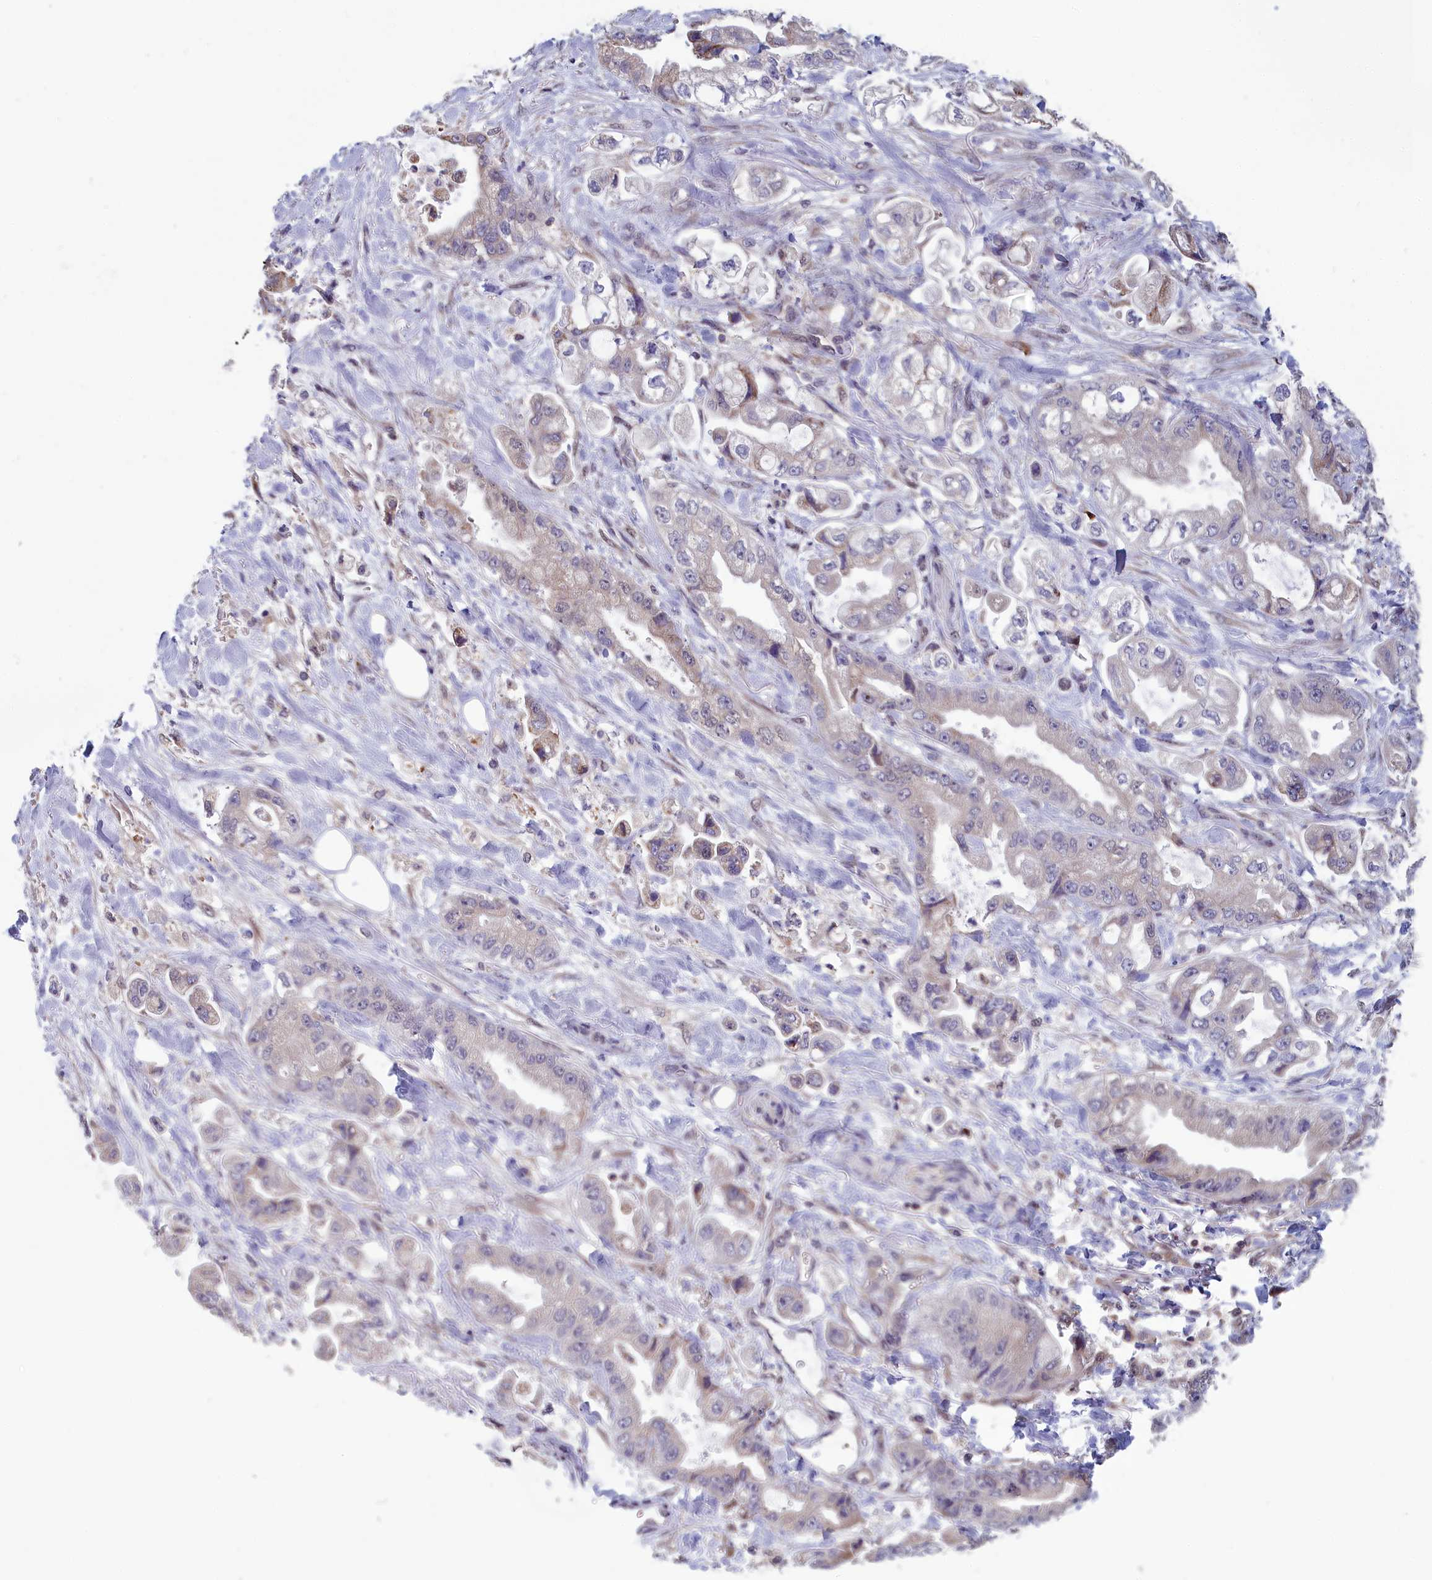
{"staining": {"intensity": "moderate", "quantity": "<25%", "location": "cytoplasmic/membranous"}, "tissue": "stomach cancer", "cell_type": "Tumor cells", "image_type": "cancer", "snomed": [{"axis": "morphology", "description": "Adenocarcinoma, NOS"}, {"axis": "topography", "description": "Stomach"}], "caption": "Immunohistochemistry of stomach adenocarcinoma displays low levels of moderate cytoplasmic/membranous staining in approximately <25% of tumor cells. The staining was performed using DAB to visualize the protein expression in brown, while the nuclei were stained in blue with hematoxylin (Magnification: 20x).", "gene": "MRI1", "patient": {"sex": "male", "age": 62}}